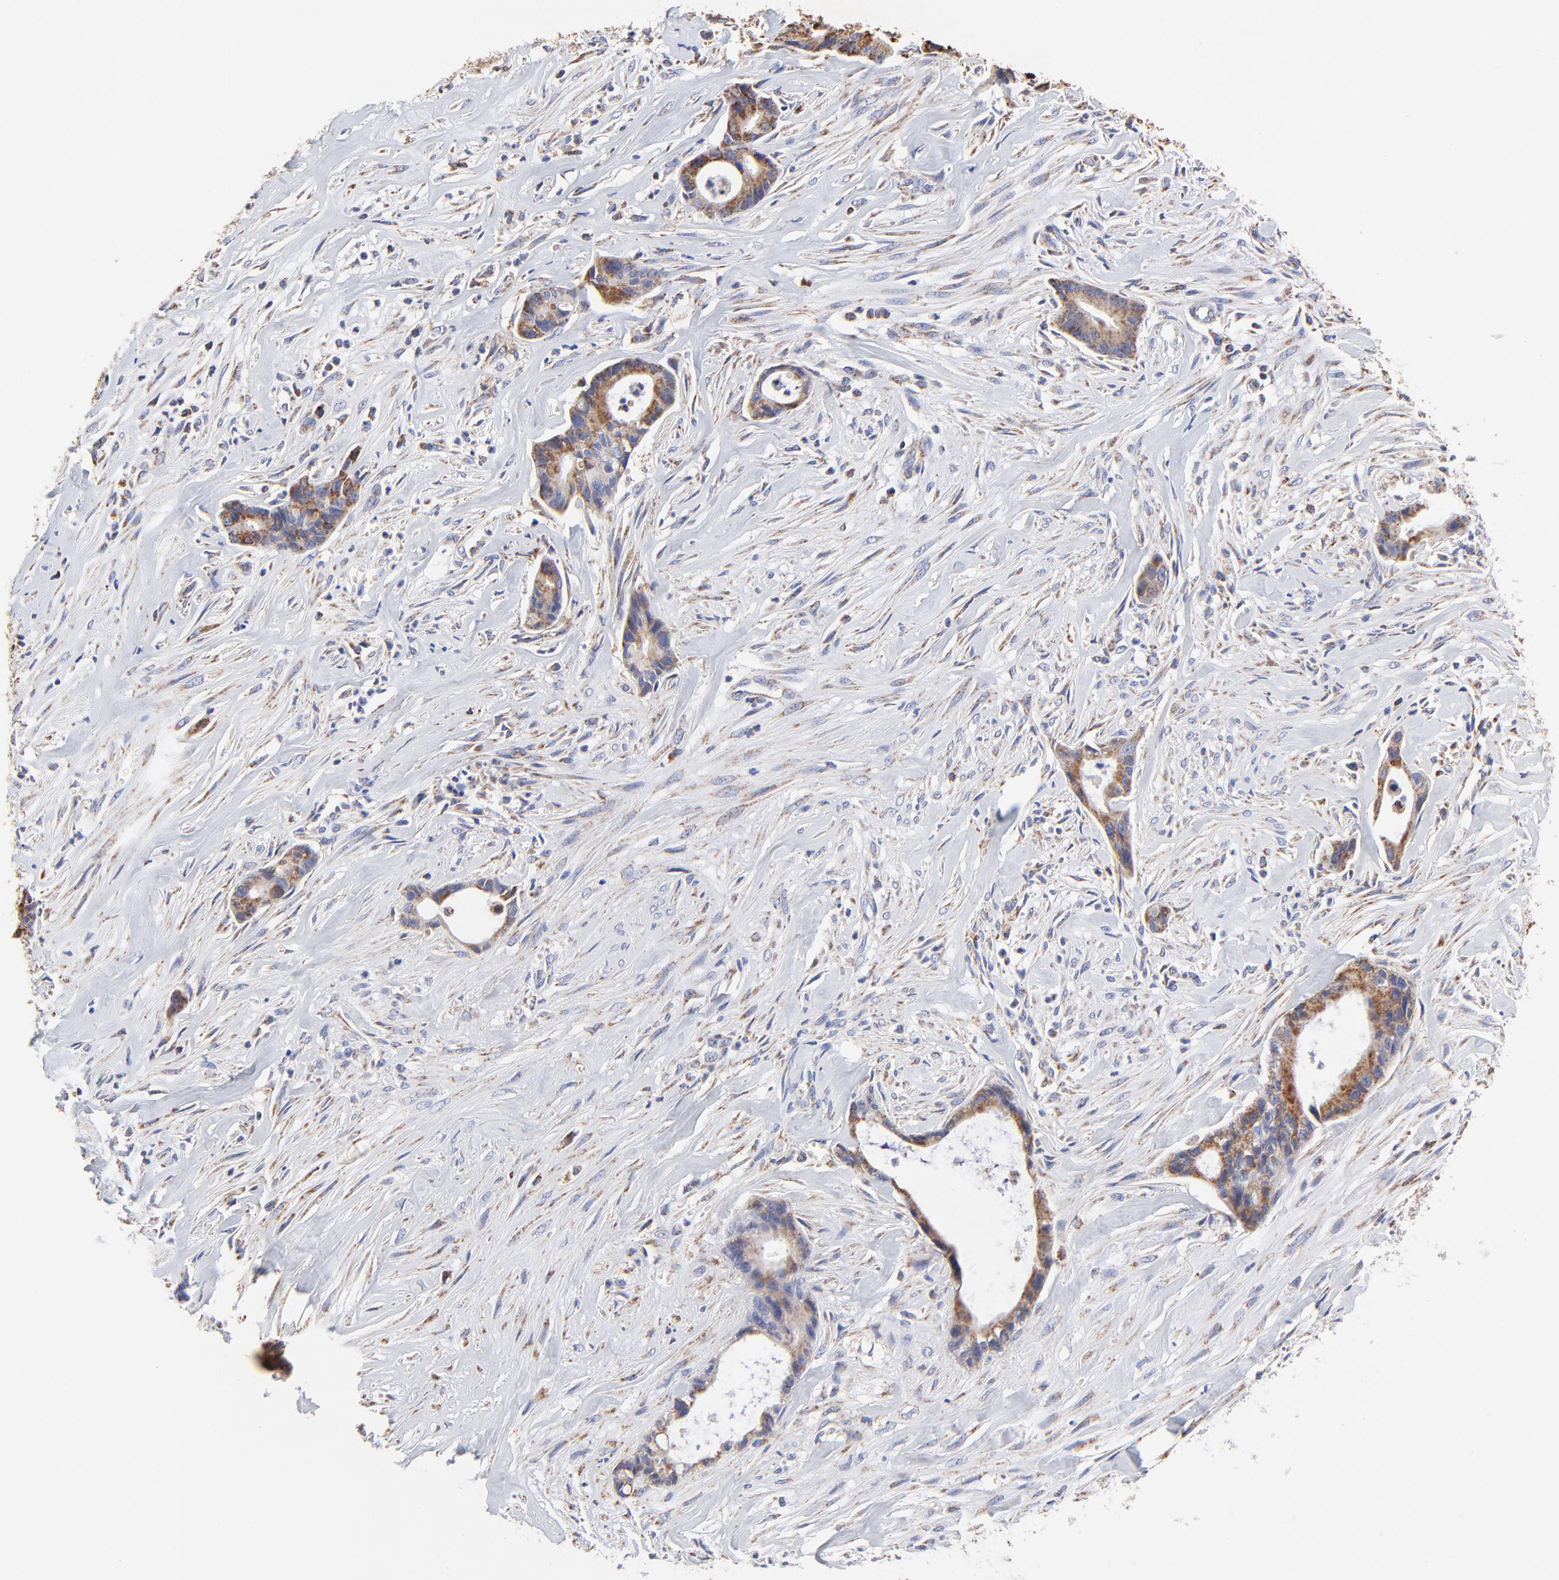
{"staining": {"intensity": "strong", "quantity": ">75%", "location": "cytoplasmic/membranous"}, "tissue": "liver cancer", "cell_type": "Tumor cells", "image_type": "cancer", "snomed": [{"axis": "morphology", "description": "Cholangiocarcinoma"}, {"axis": "topography", "description": "Liver"}], "caption": "Immunohistochemical staining of liver cancer demonstrates high levels of strong cytoplasmic/membranous positivity in about >75% of tumor cells.", "gene": "SSBP1", "patient": {"sex": "female", "age": 55}}